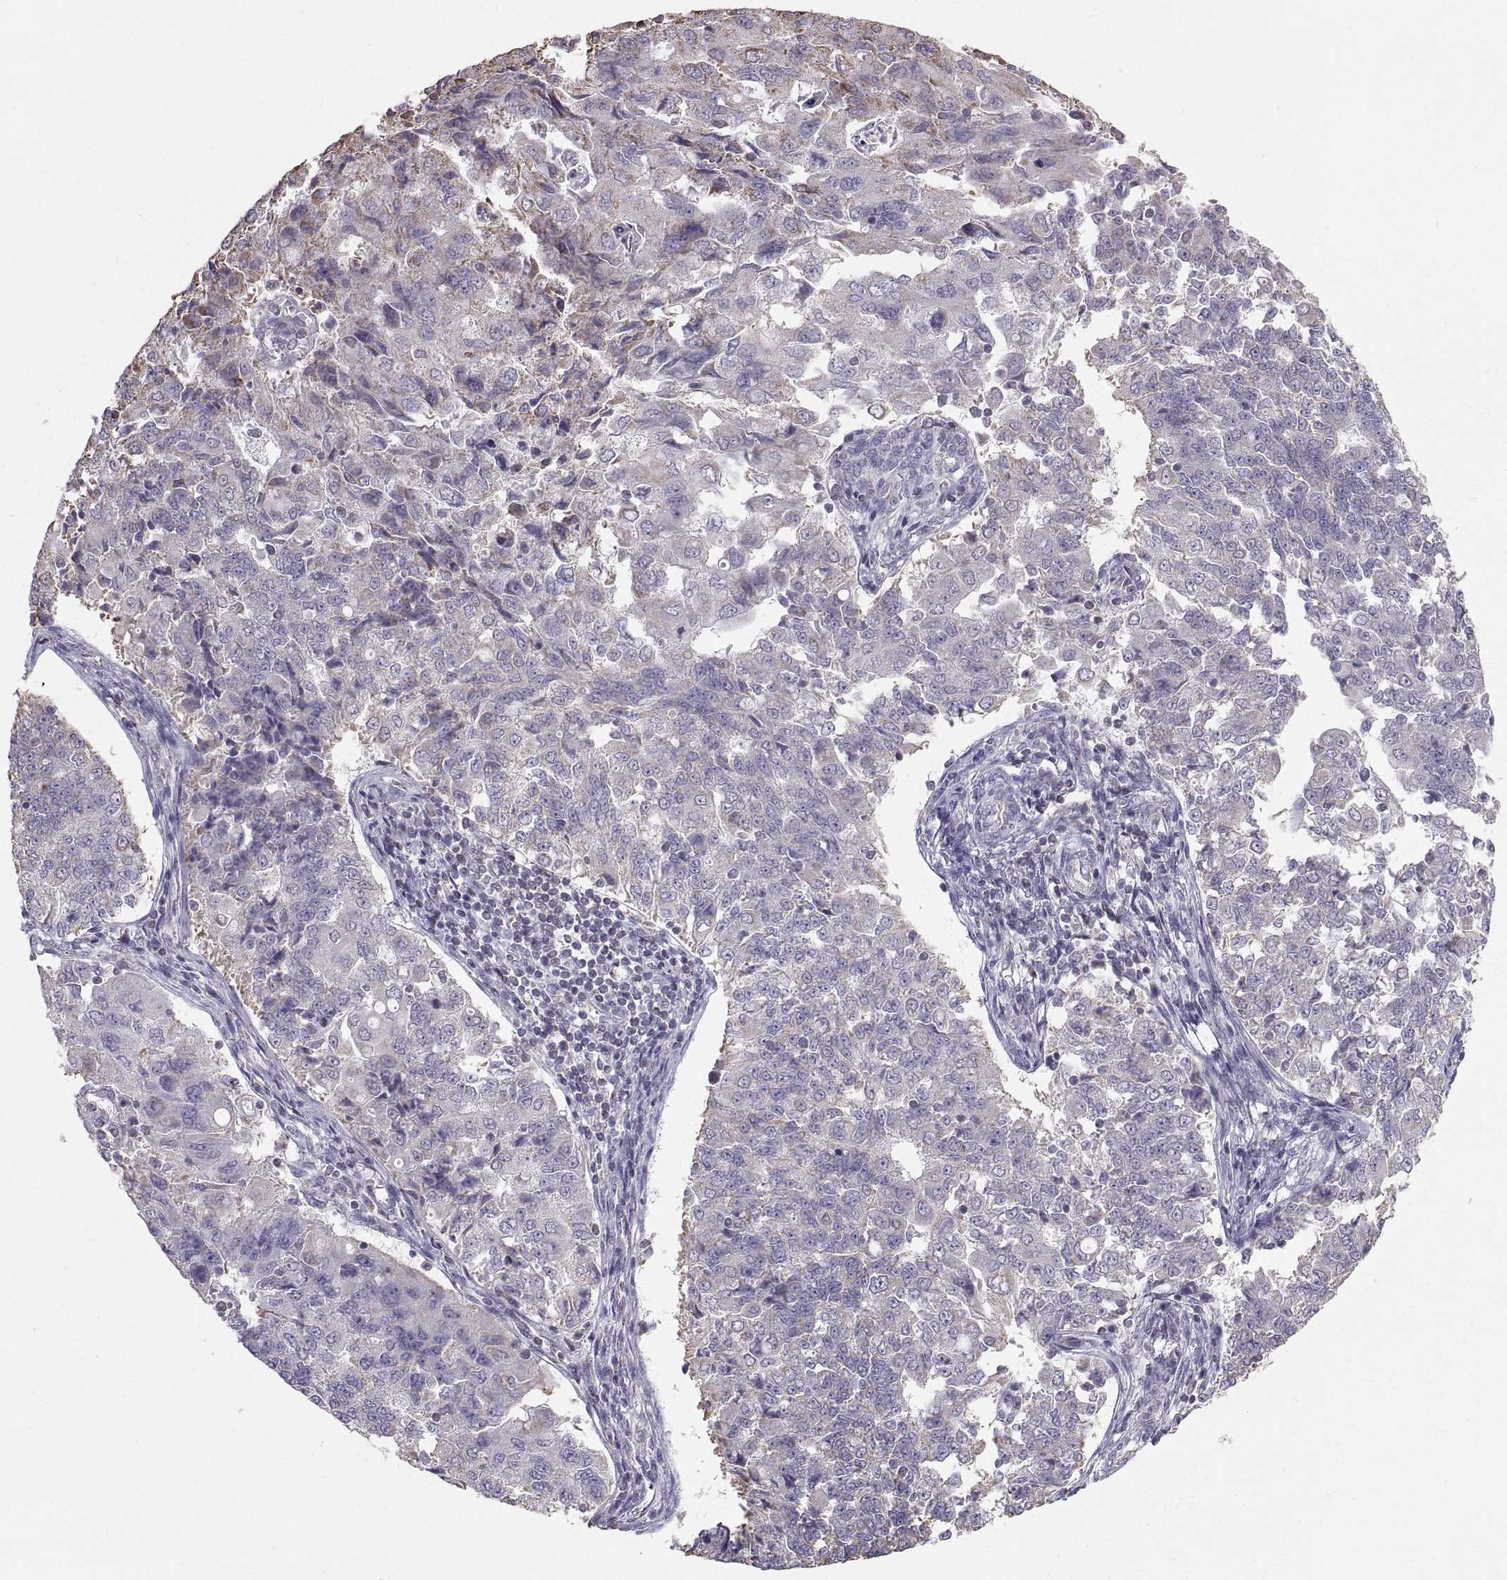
{"staining": {"intensity": "weak", "quantity": "25%-75%", "location": "cytoplasmic/membranous"}, "tissue": "endometrial cancer", "cell_type": "Tumor cells", "image_type": "cancer", "snomed": [{"axis": "morphology", "description": "Adenocarcinoma, NOS"}, {"axis": "topography", "description": "Endometrium"}], "caption": "A photomicrograph of endometrial adenocarcinoma stained for a protein exhibits weak cytoplasmic/membranous brown staining in tumor cells.", "gene": "STMND1", "patient": {"sex": "female", "age": 43}}